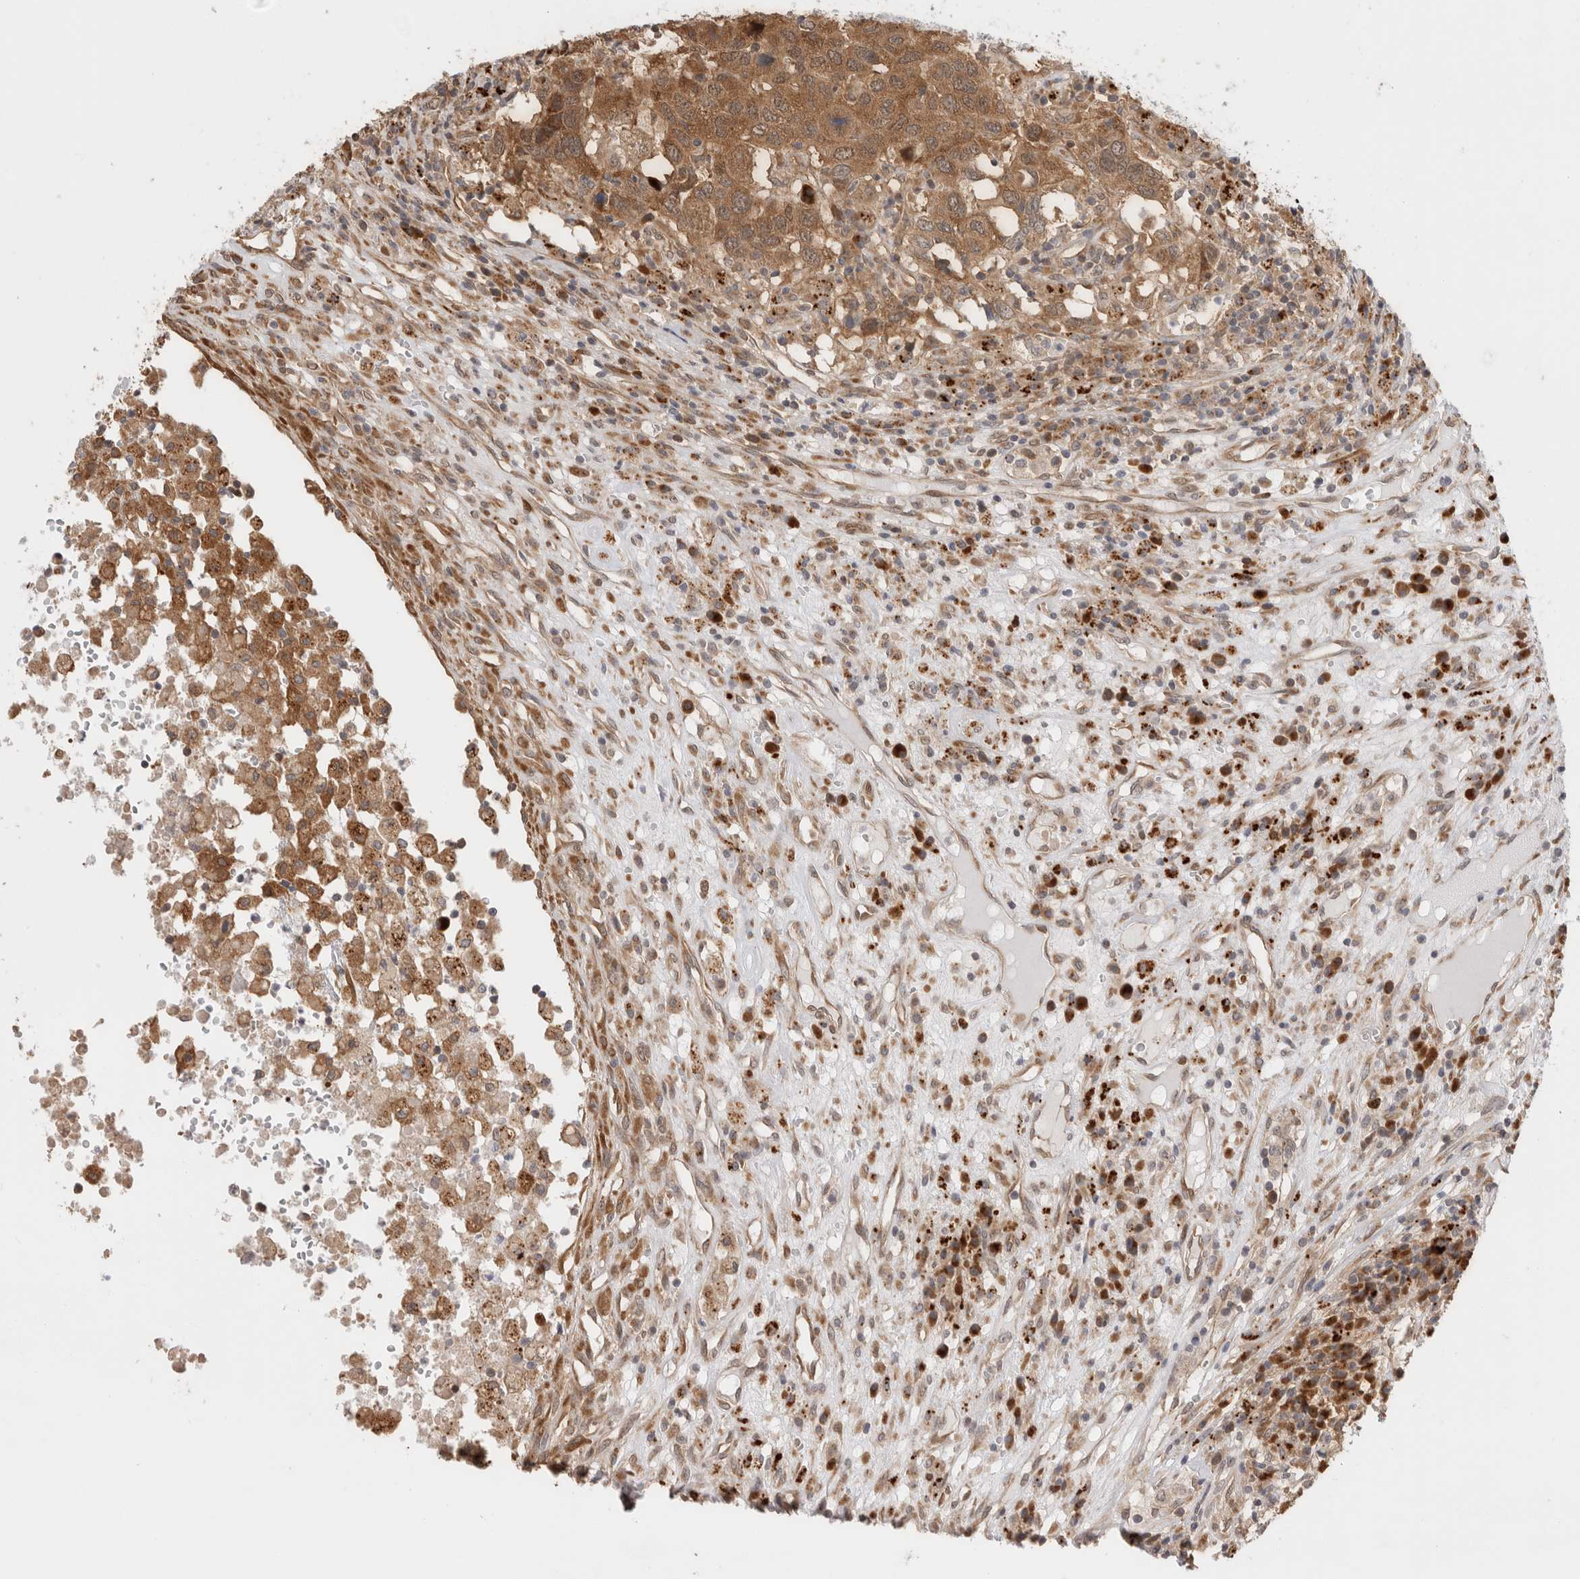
{"staining": {"intensity": "moderate", "quantity": ">75%", "location": "cytoplasmic/membranous"}, "tissue": "head and neck cancer", "cell_type": "Tumor cells", "image_type": "cancer", "snomed": [{"axis": "morphology", "description": "Squamous cell carcinoma, NOS"}, {"axis": "topography", "description": "Head-Neck"}], "caption": "The photomicrograph reveals staining of head and neck squamous cell carcinoma, revealing moderate cytoplasmic/membranous protein expression (brown color) within tumor cells. The staining is performed using DAB (3,3'-diaminobenzidine) brown chromogen to label protein expression. The nuclei are counter-stained blue using hematoxylin.", "gene": "ACTL9", "patient": {"sex": "male", "age": 66}}